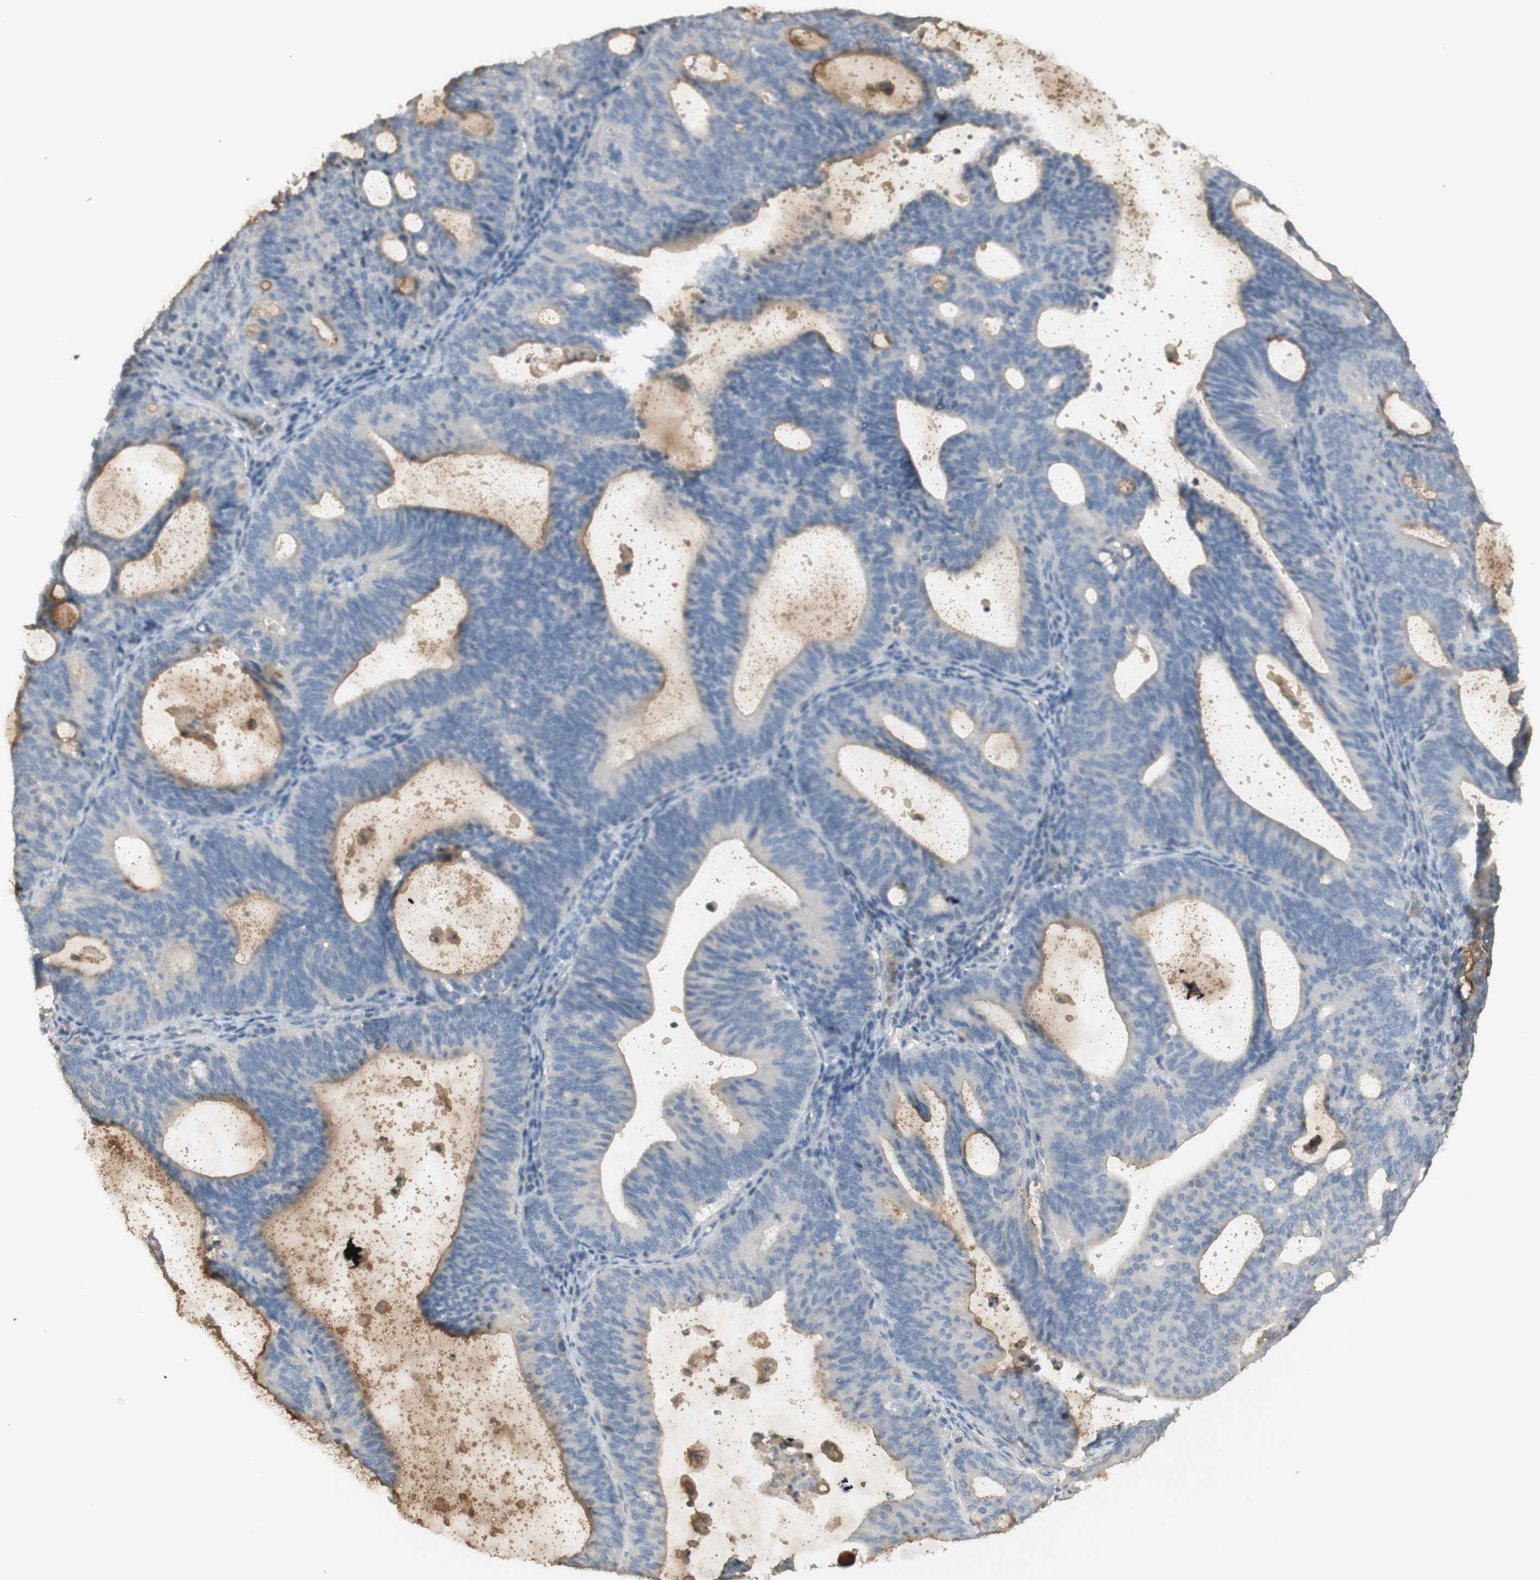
{"staining": {"intensity": "negative", "quantity": "none", "location": "none"}, "tissue": "endometrial cancer", "cell_type": "Tumor cells", "image_type": "cancer", "snomed": [{"axis": "morphology", "description": "Adenocarcinoma, NOS"}, {"axis": "topography", "description": "Uterus"}], "caption": "Endometrial cancer (adenocarcinoma) was stained to show a protein in brown. There is no significant positivity in tumor cells. The staining is performed using DAB brown chromogen with nuclei counter-stained in using hematoxylin.", "gene": "IFNG", "patient": {"sex": "female", "age": 83}}